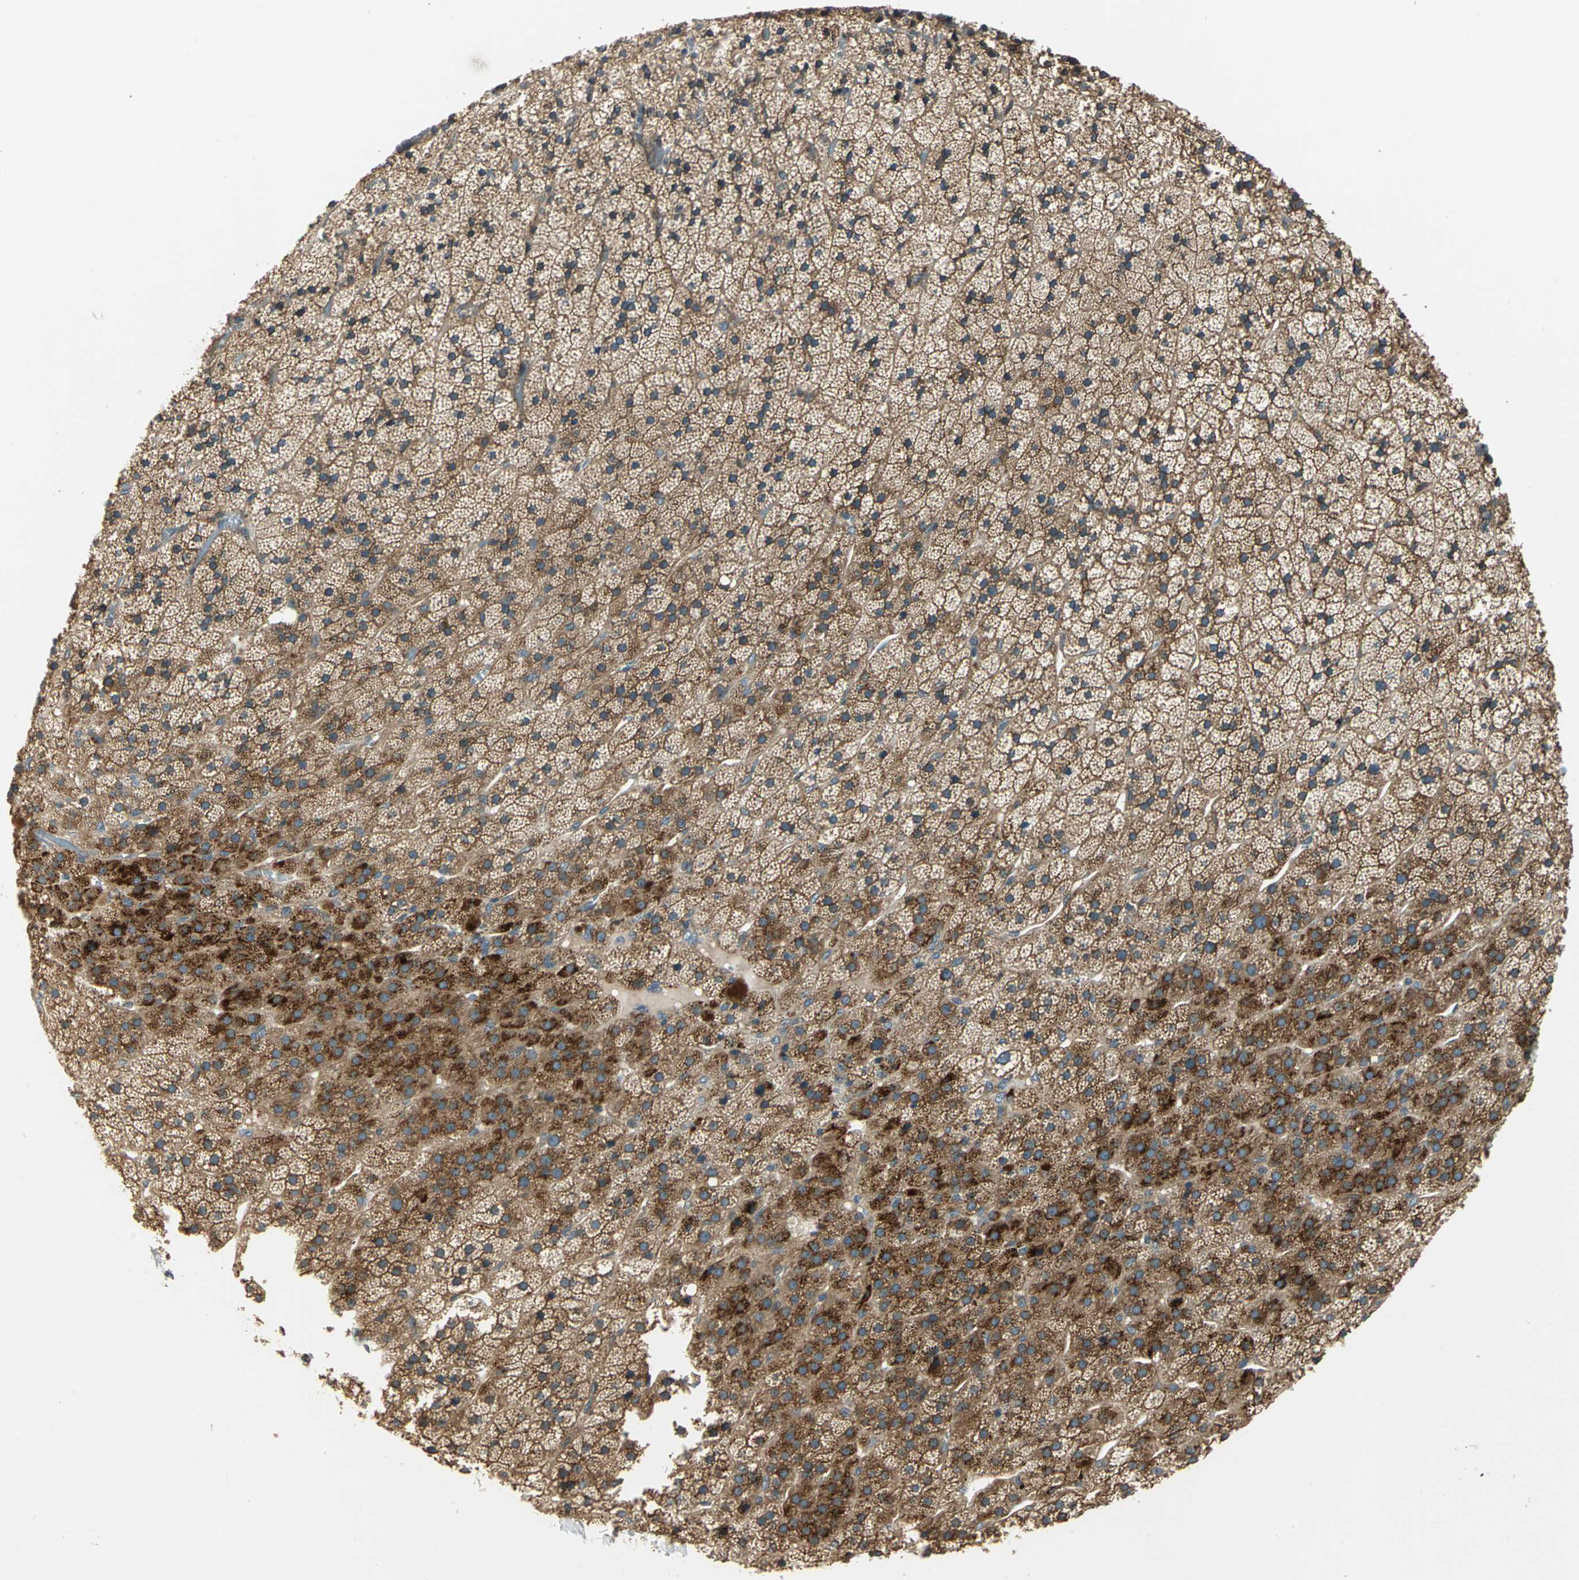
{"staining": {"intensity": "strong", "quantity": ">75%", "location": "cytoplasmic/membranous"}, "tissue": "adrenal gland", "cell_type": "Glandular cells", "image_type": "normal", "snomed": [{"axis": "morphology", "description": "Normal tissue, NOS"}, {"axis": "topography", "description": "Adrenal gland"}], "caption": "Glandular cells reveal strong cytoplasmic/membranous positivity in about >75% of cells in benign adrenal gland.", "gene": "PRKAA1", "patient": {"sex": "male", "age": 35}}